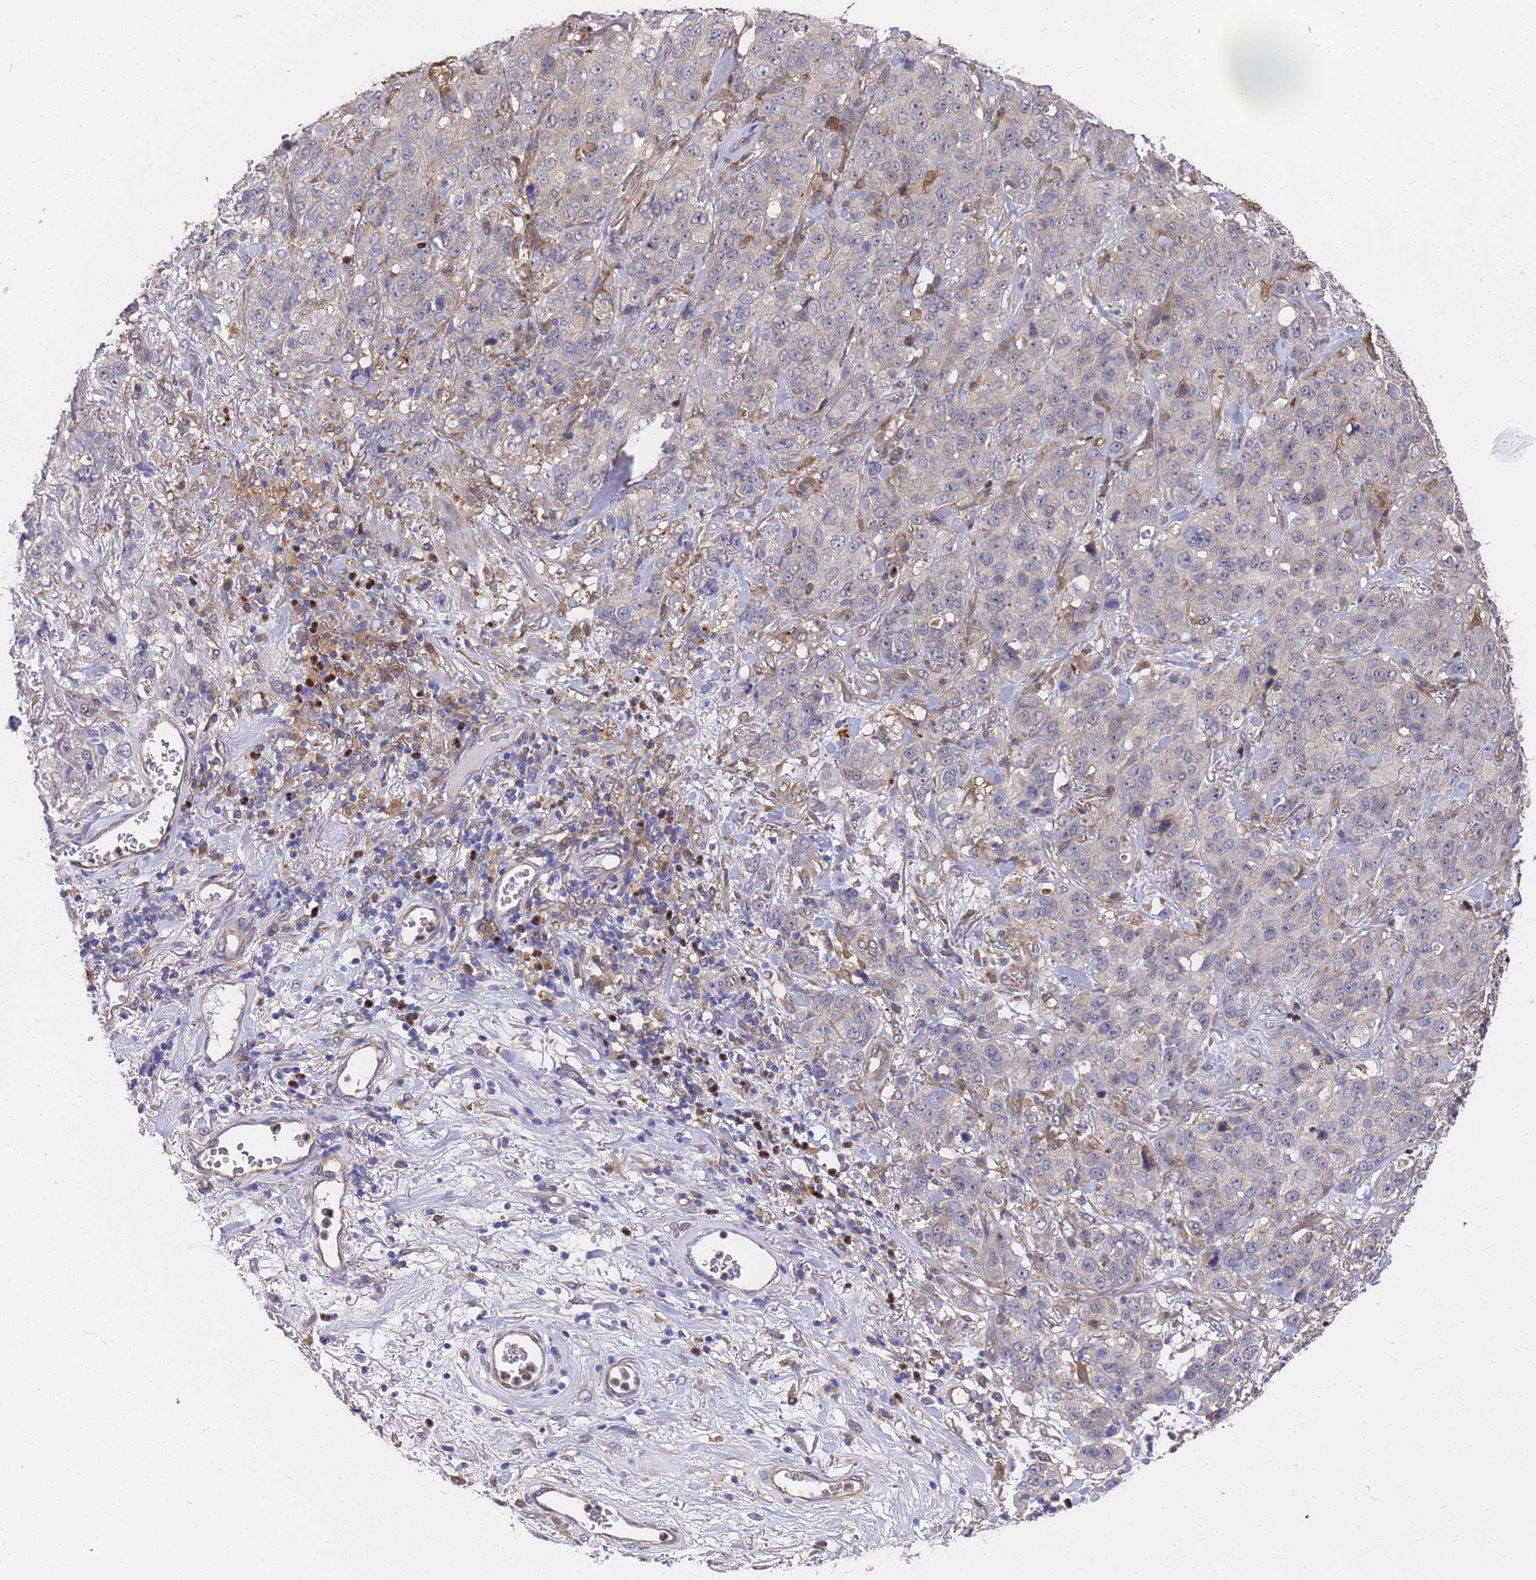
{"staining": {"intensity": "negative", "quantity": "none", "location": "none"}, "tissue": "stomach cancer", "cell_type": "Tumor cells", "image_type": "cancer", "snomed": [{"axis": "morphology", "description": "Adenocarcinoma, NOS"}, {"axis": "topography", "description": "Stomach"}], "caption": "DAB immunohistochemical staining of stomach cancer displays no significant expression in tumor cells.", "gene": "SLC35E2B", "patient": {"sex": "male", "age": 48}}